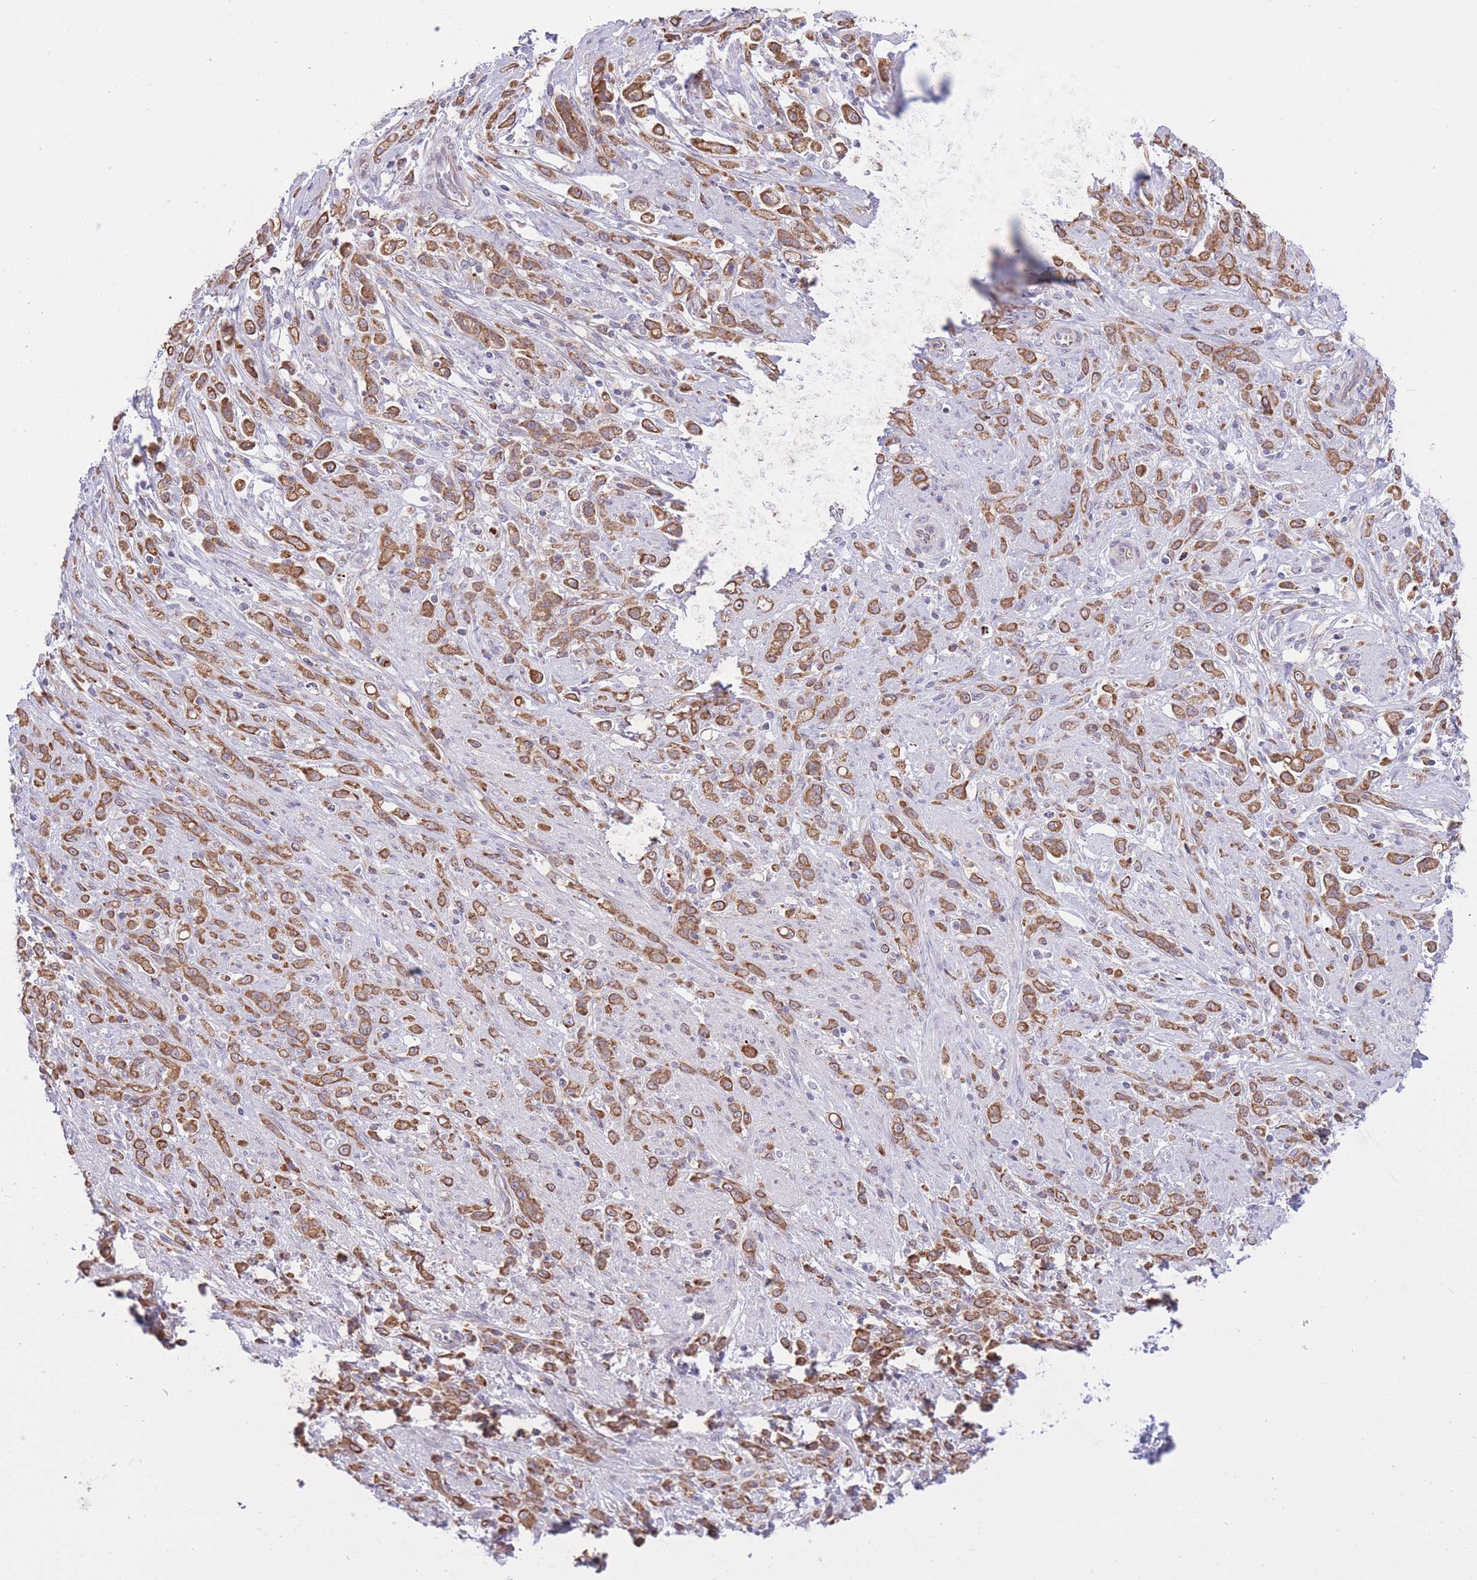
{"staining": {"intensity": "strong", "quantity": ">75%", "location": "cytoplasmic/membranous"}, "tissue": "stomach cancer", "cell_type": "Tumor cells", "image_type": "cancer", "snomed": [{"axis": "morphology", "description": "Adenocarcinoma, NOS"}, {"axis": "topography", "description": "Stomach"}], "caption": "Brown immunohistochemical staining in stomach cancer (adenocarcinoma) displays strong cytoplasmic/membranous staining in about >75% of tumor cells. (brown staining indicates protein expression, while blue staining denotes nuclei).", "gene": "ZNF501", "patient": {"sex": "female", "age": 60}}